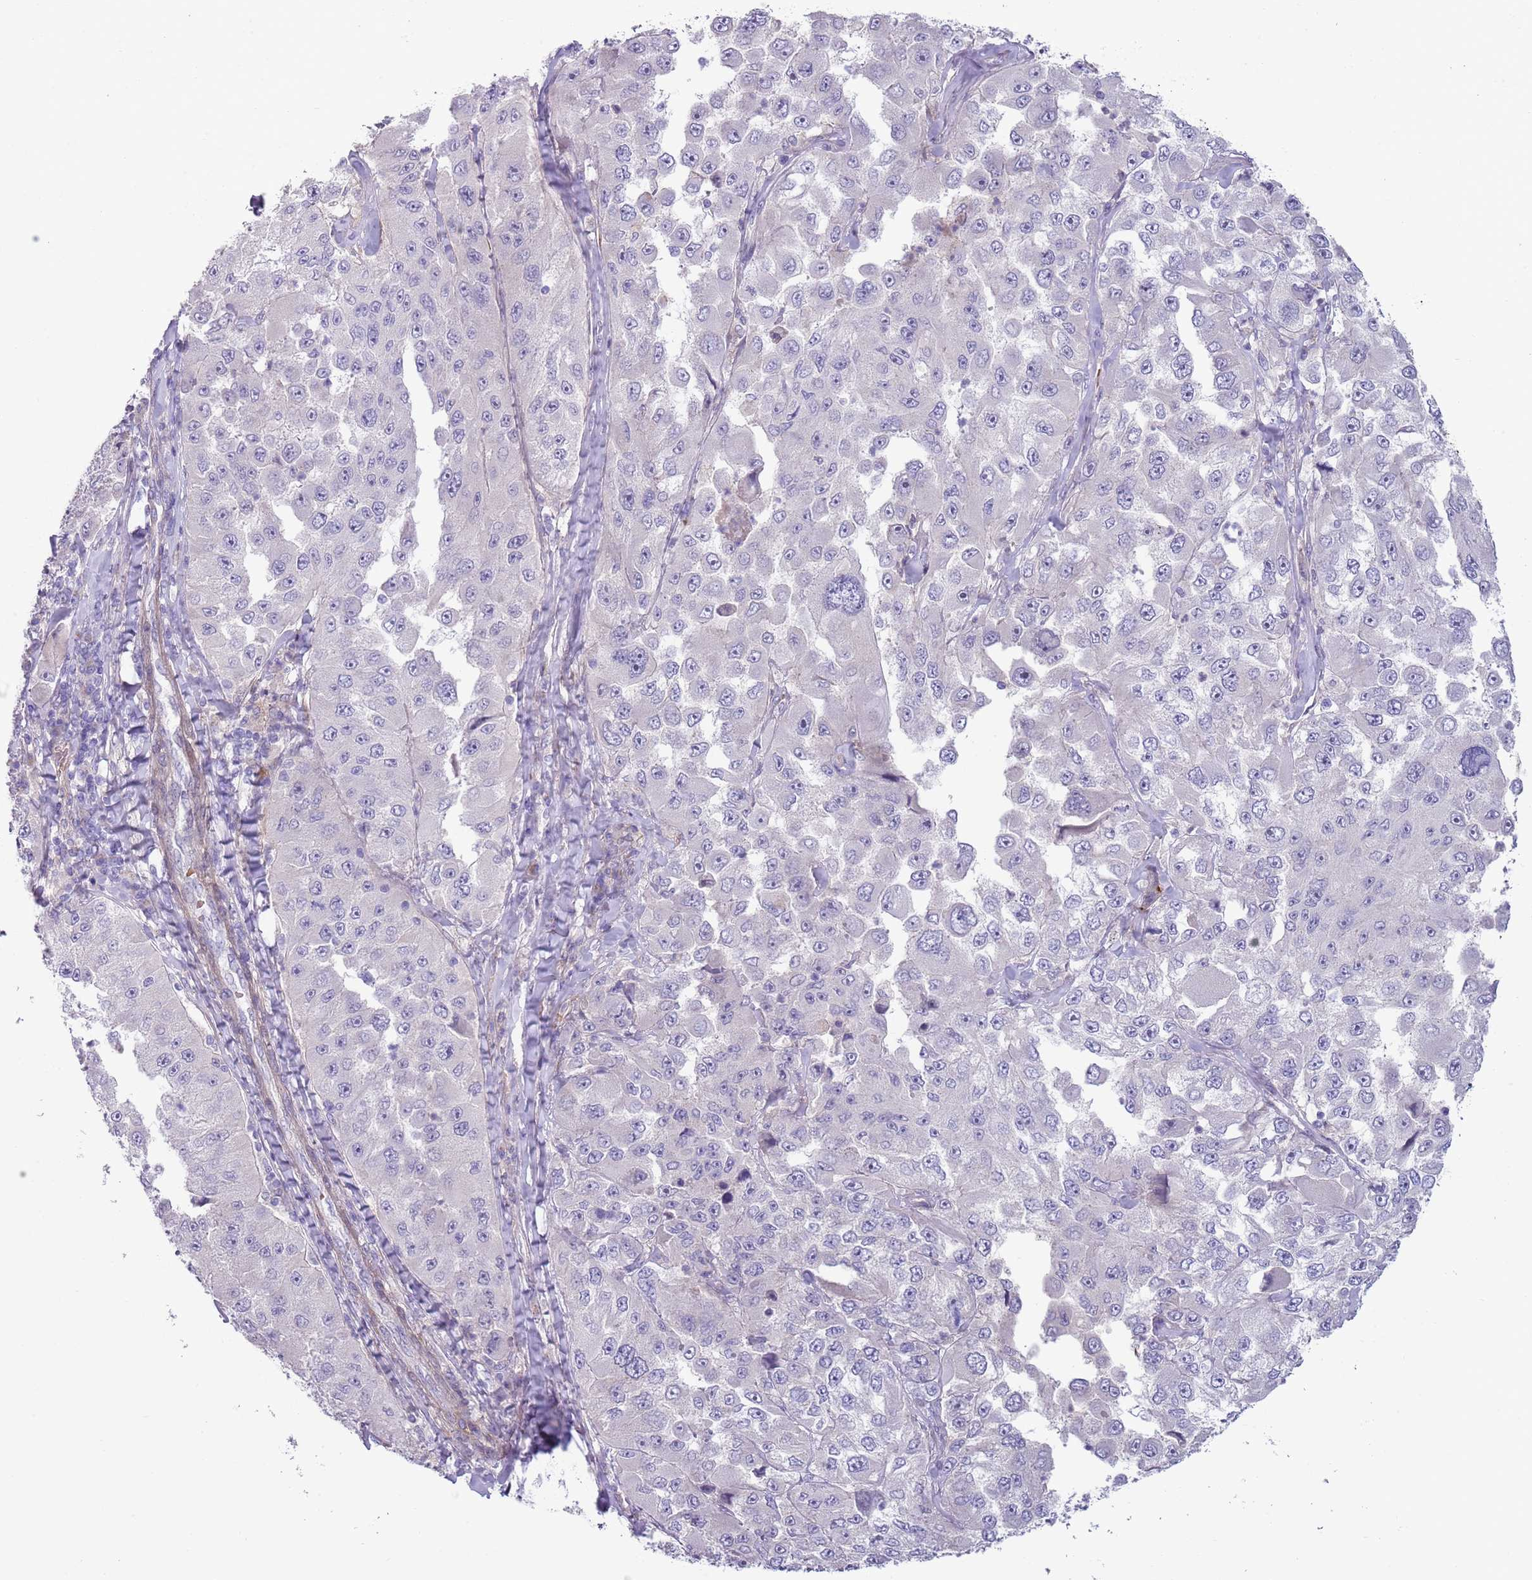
{"staining": {"intensity": "negative", "quantity": "none", "location": "none"}, "tissue": "melanoma", "cell_type": "Tumor cells", "image_type": "cancer", "snomed": [{"axis": "morphology", "description": "Malignant melanoma, Metastatic site"}, {"axis": "topography", "description": "Lymph node"}], "caption": "Histopathology image shows no significant protein expression in tumor cells of melanoma.", "gene": "TINAGL1", "patient": {"sex": "male", "age": 62}}